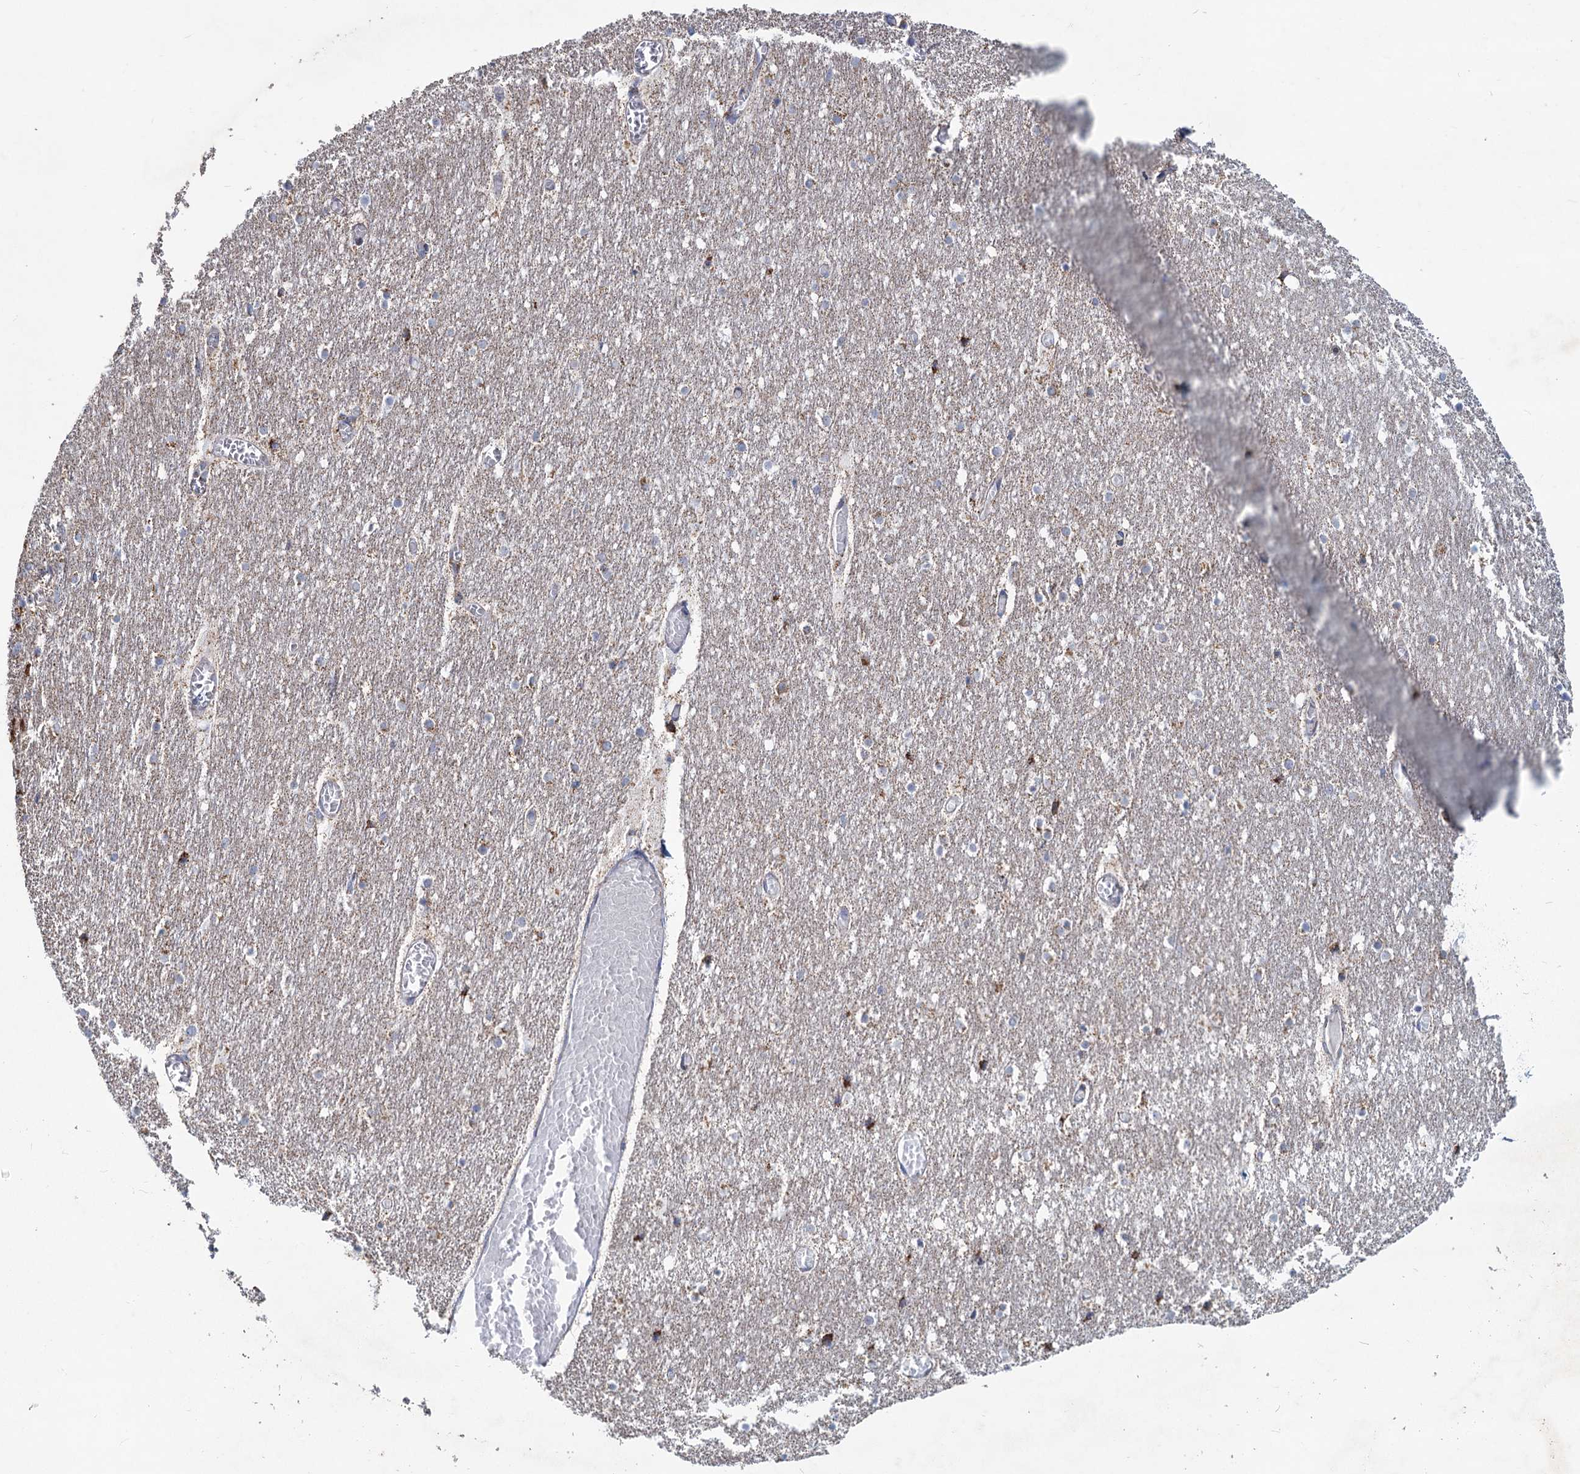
{"staining": {"intensity": "moderate", "quantity": ">75%", "location": "cytoplasmic/membranous"}, "tissue": "cerebellum", "cell_type": "Cells in granular layer", "image_type": "normal", "snomed": [{"axis": "morphology", "description": "Normal tissue, NOS"}, {"axis": "topography", "description": "Cerebellum"}], "caption": "An IHC image of benign tissue is shown. Protein staining in brown labels moderate cytoplasmic/membranous positivity in cerebellum within cells in granular layer. The staining is performed using DAB (3,3'-diaminobenzidine) brown chromogen to label protein expression. The nuclei are counter-stained blue using hematoxylin.", "gene": "NDUFC2", "patient": {"sex": "female", "age": 28}}